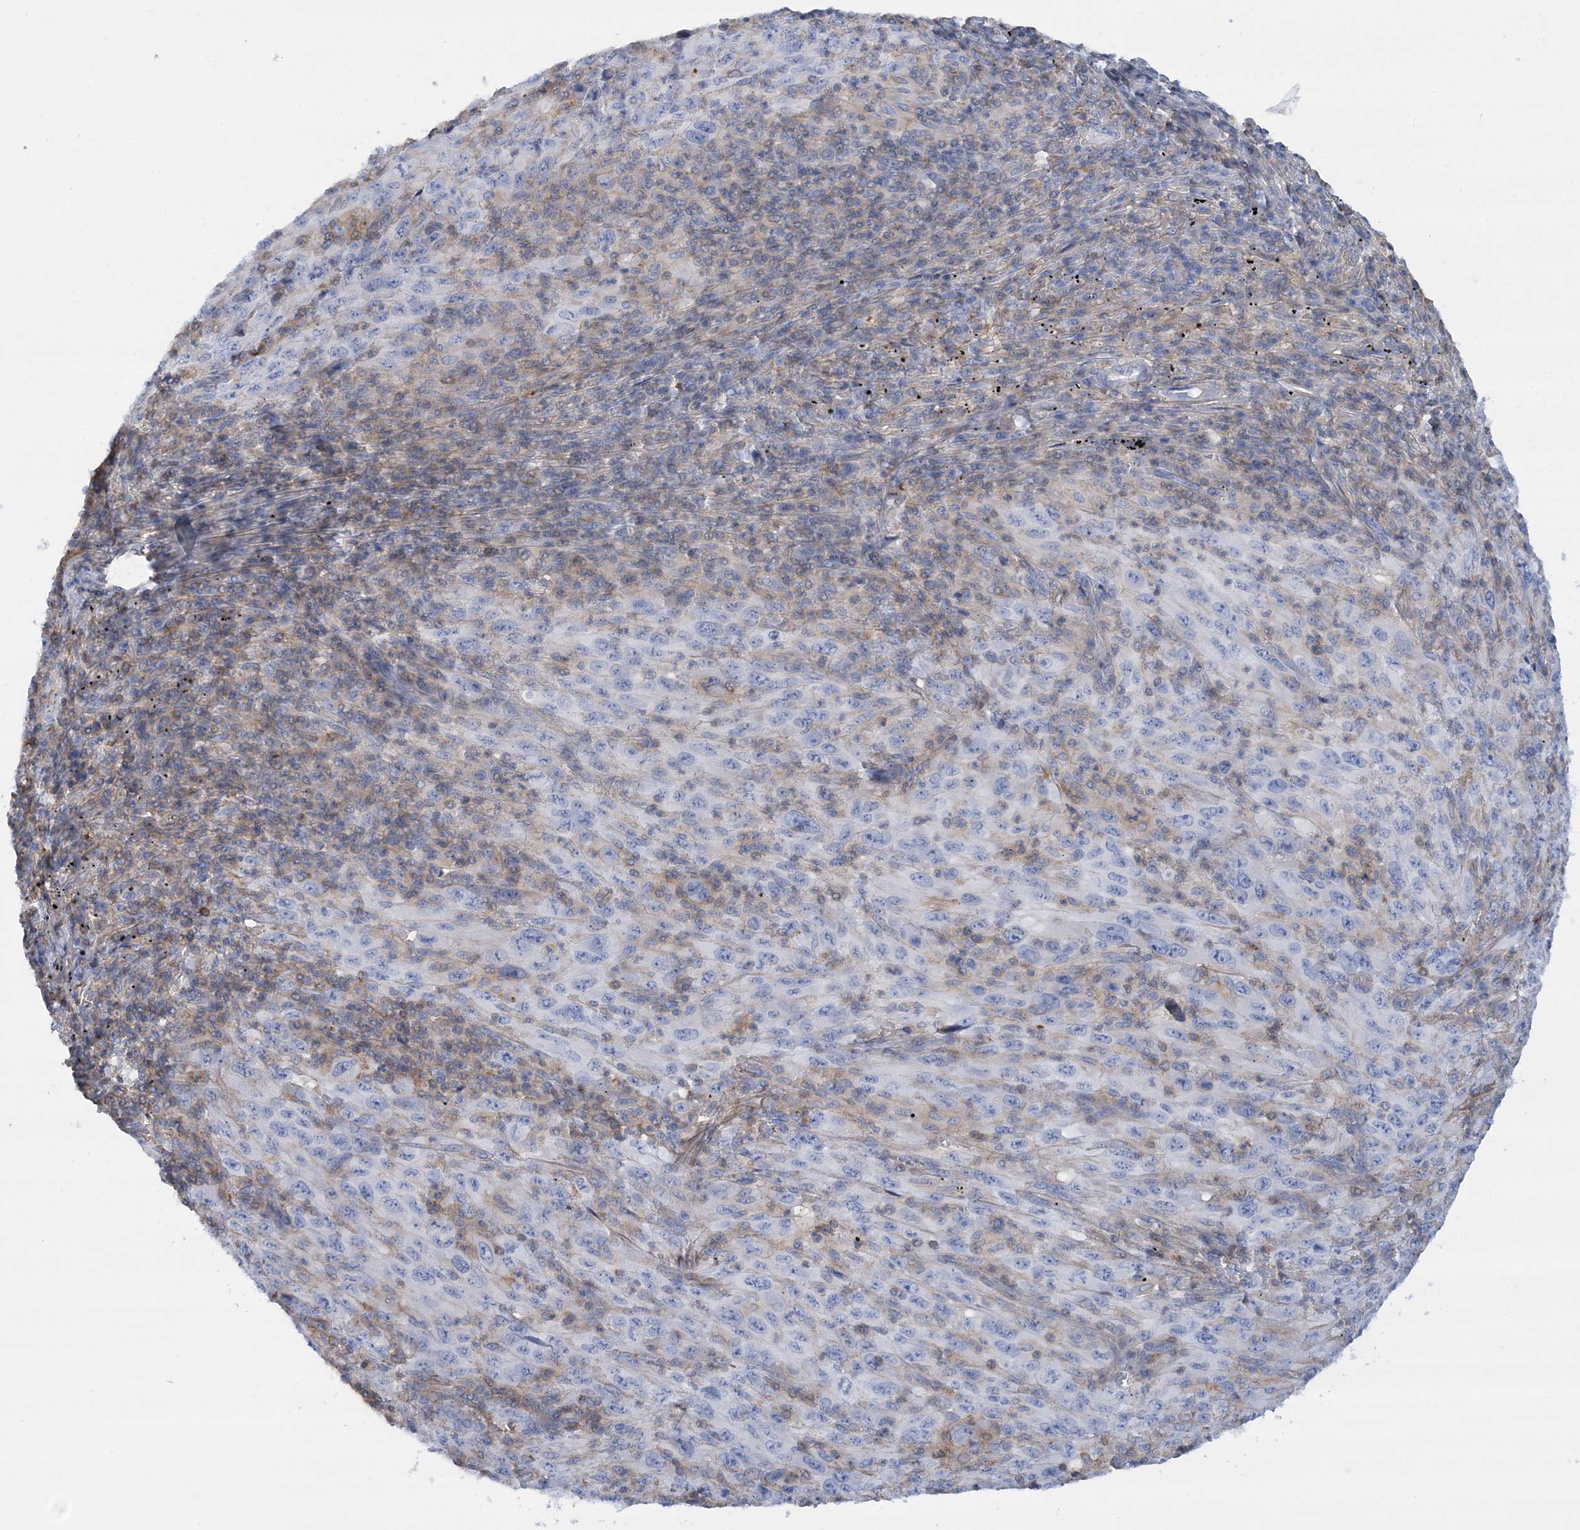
{"staining": {"intensity": "negative", "quantity": "none", "location": "none"}, "tissue": "melanoma", "cell_type": "Tumor cells", "image_type": "cancer", "snomed": [{"axis": "morphology", "description": "Malignant melanoma, Metastatic site"}, {"axis": "topography", "description": "Skin"}], "caption": "Immunohistochemistry of human malignant melanoma (metastatic site) reveals no expression in tumor cells. The staining was performed using DAB to visualize the protein expression in brown, while the nuclei were stained in blue with hematoxylin (Magnification: 20x).", "gene": "C11orf21", "patient": {"sex": "female", "age": 56}}